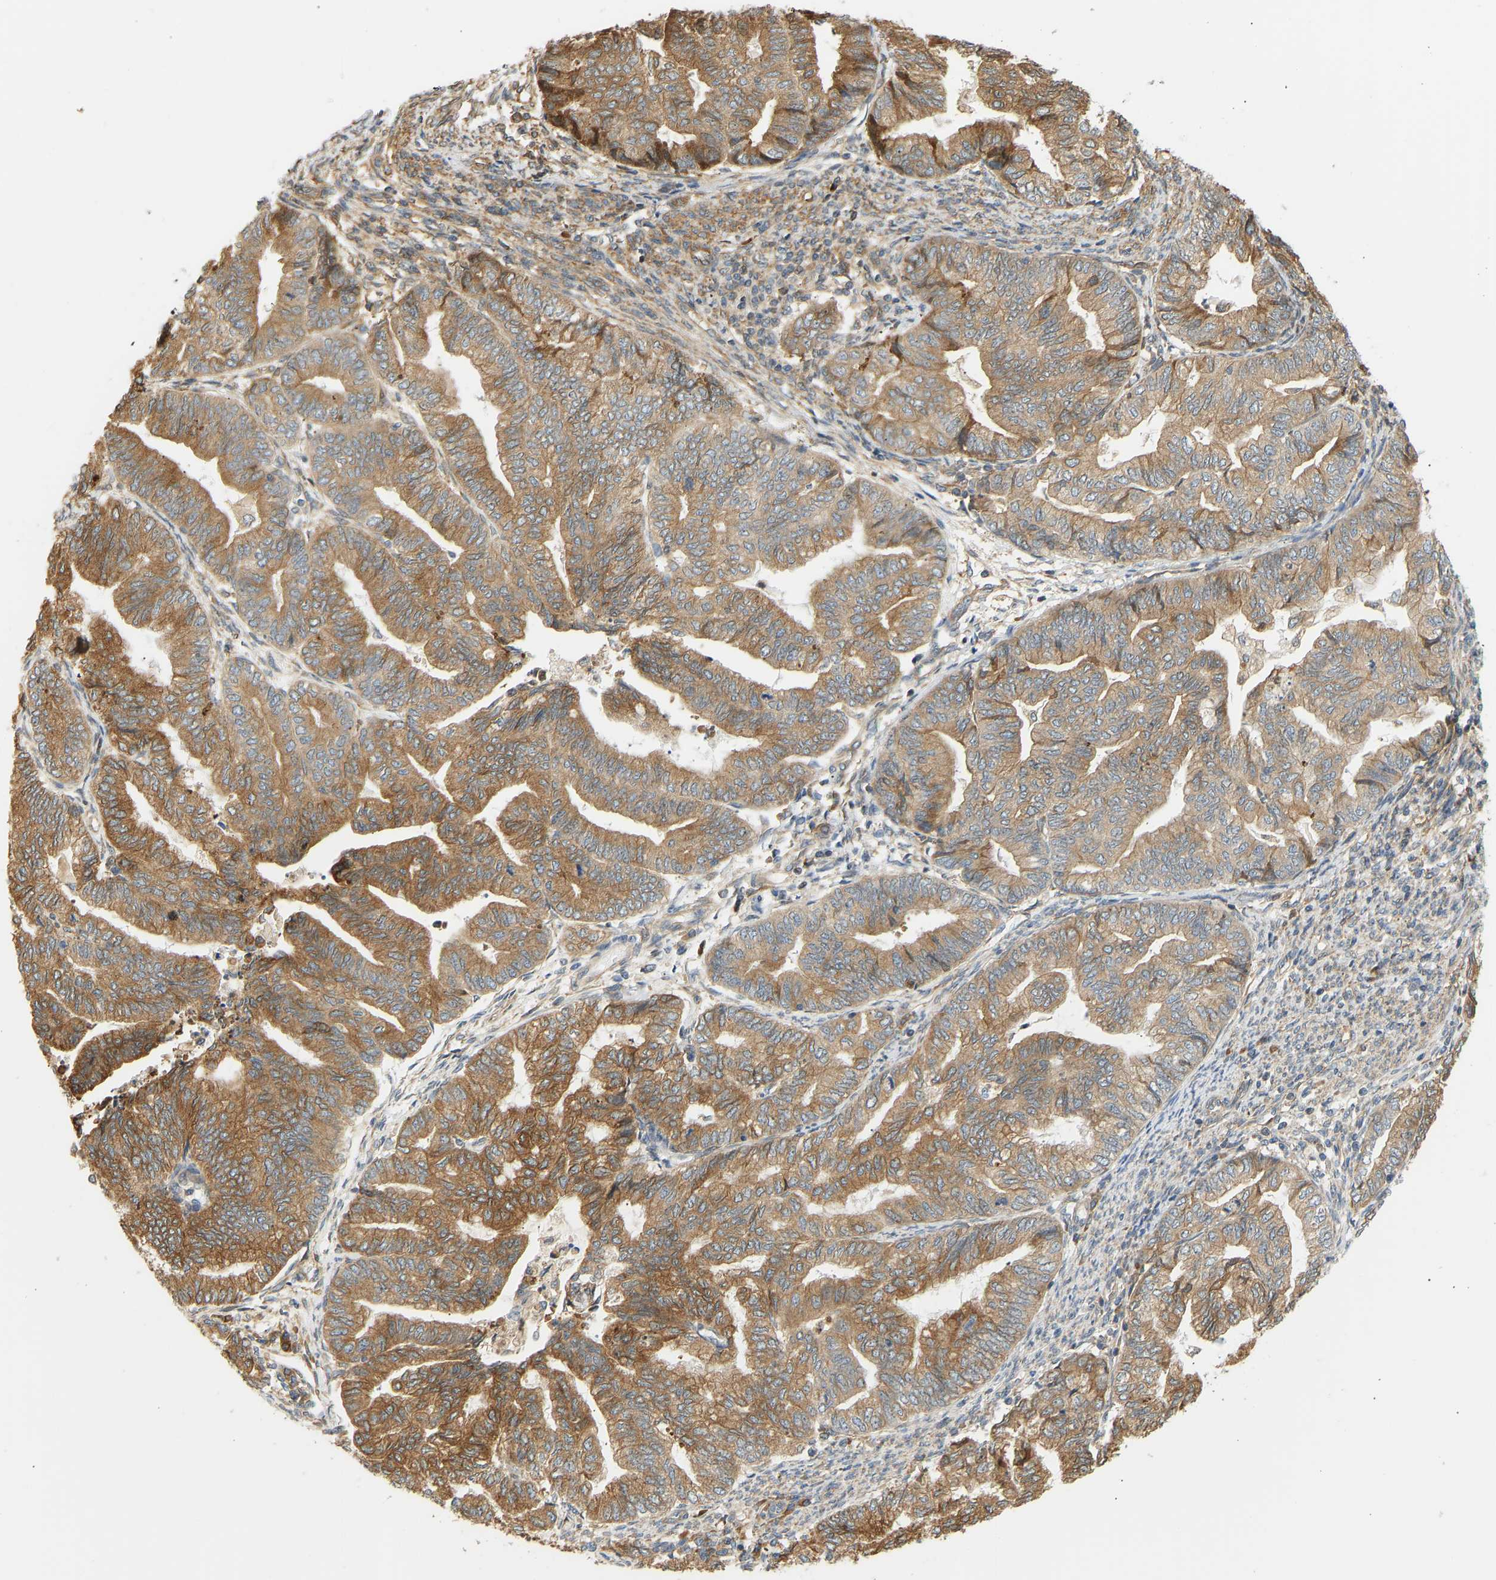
{"staining": {"intensity": "moderate", "quantity": ">75%", "location": "cytoplasmic/membranous"}, "tissue": "endometrial cancer", "cell_type": "Tumor cells", "image_type": "cancer", "snomed": [{"axis": "morphology", "description": "Adenocarcinoma, NOS"}, {"axis": "topography", "description": "Endometrium"}], "caption": "Human endometrial cancer (adenocarcinoma) stained with a protein marker demonstrates moderate staining in tumor cells.", "gene": "CEP57", "patient": {"sex": "female", "age": 79}}